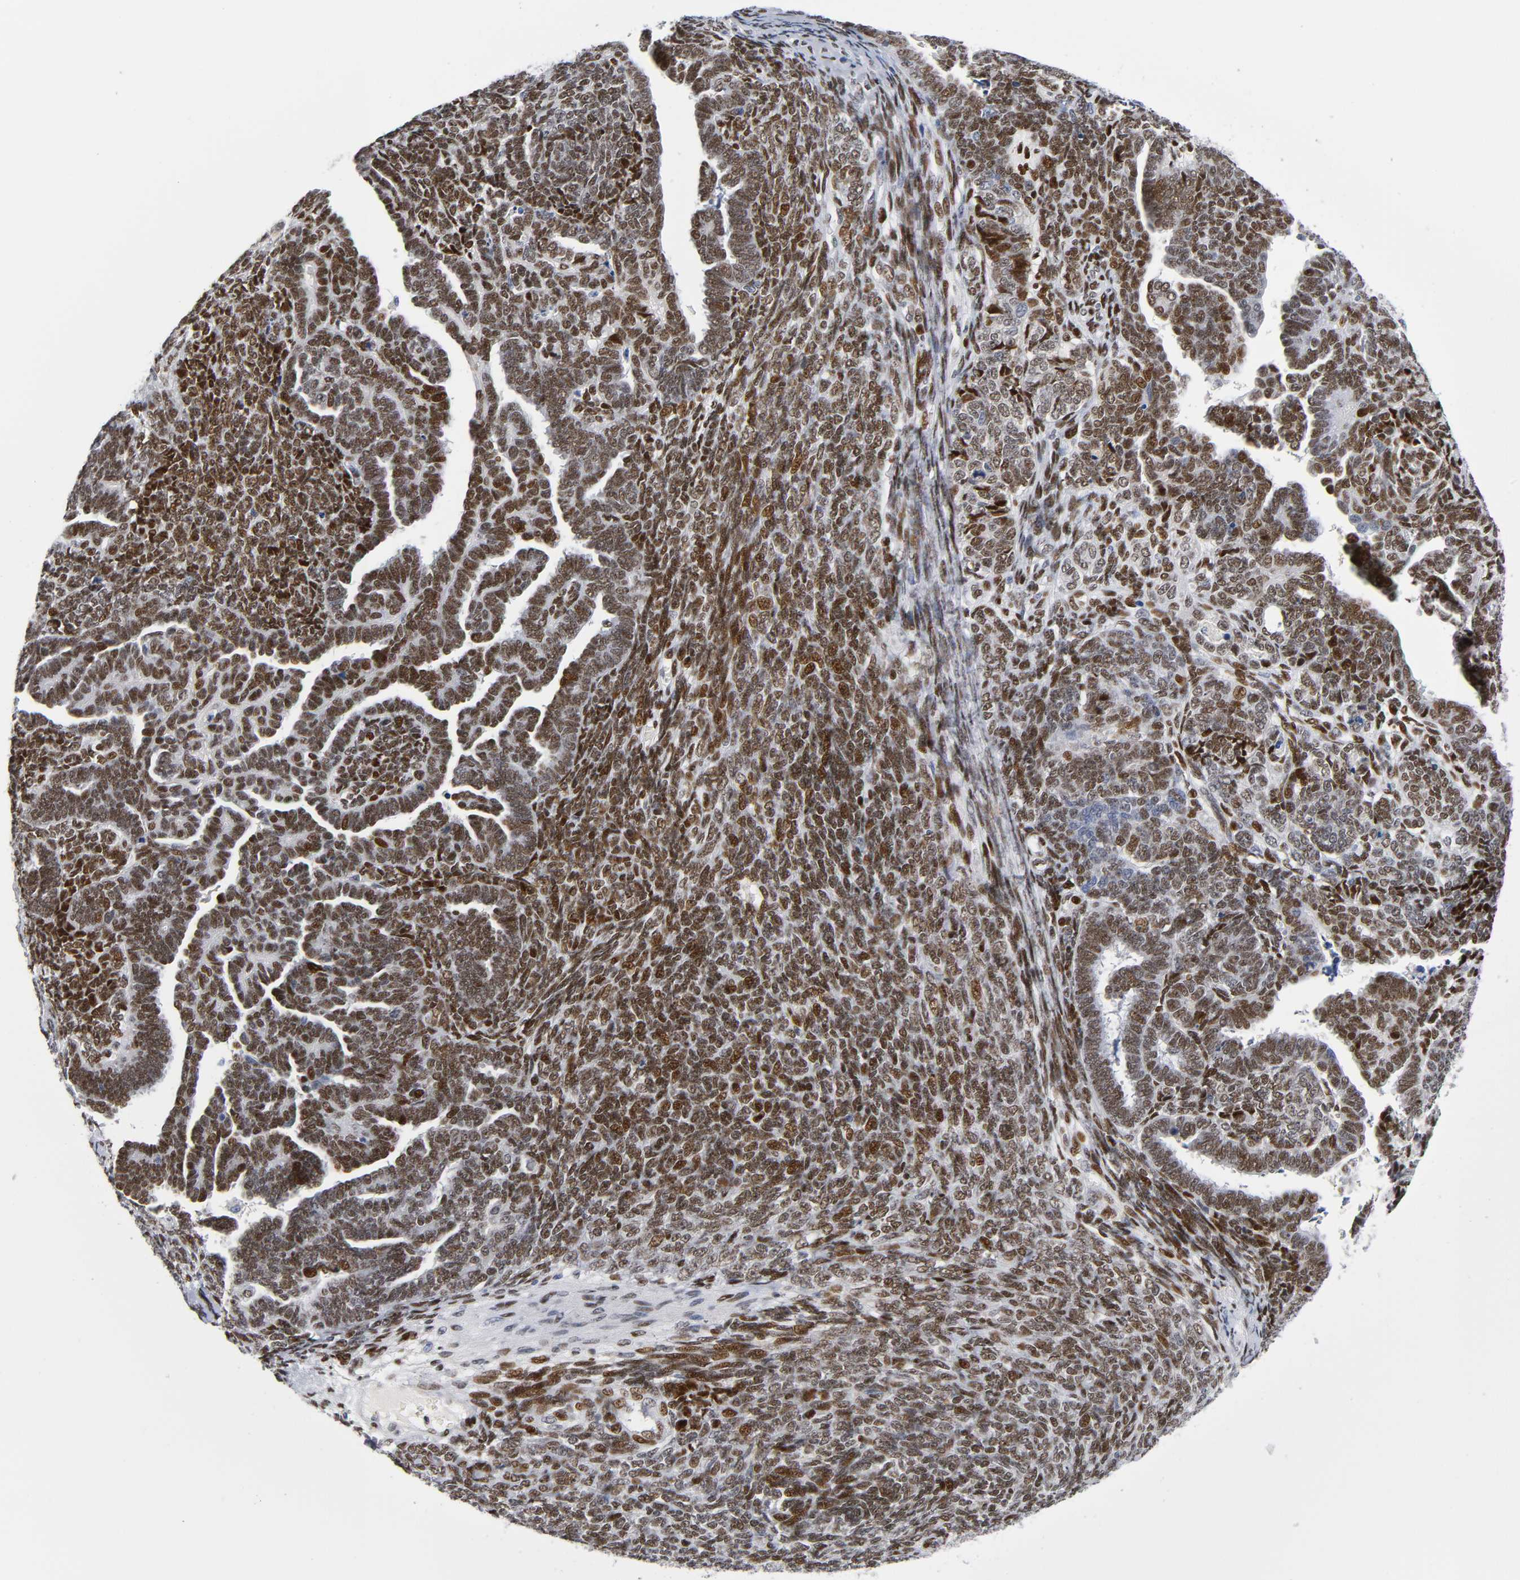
{"staining": {"intensity": "strong", "quantity": ">75%", "location": "nuclear"}, "tissue": "endometrial cancer", "cell_type": "Tumor cells", "image_type": "cancer", "snomed": [{"axis": "morphology", "description": "Neoplasm, malignant, NOS"}, {"axis": "topography", "description": "Endometrium"}], "caption": "IHC (DAB (3,3'-diaminobenzidine)) staining of endometrial cancer (malignant neoplasm) demonstrates strong nuclear protein staining in approximately >75% of tumor cells.", "gene": "SP3", "patient": {"sex": "female", "age": 74}}